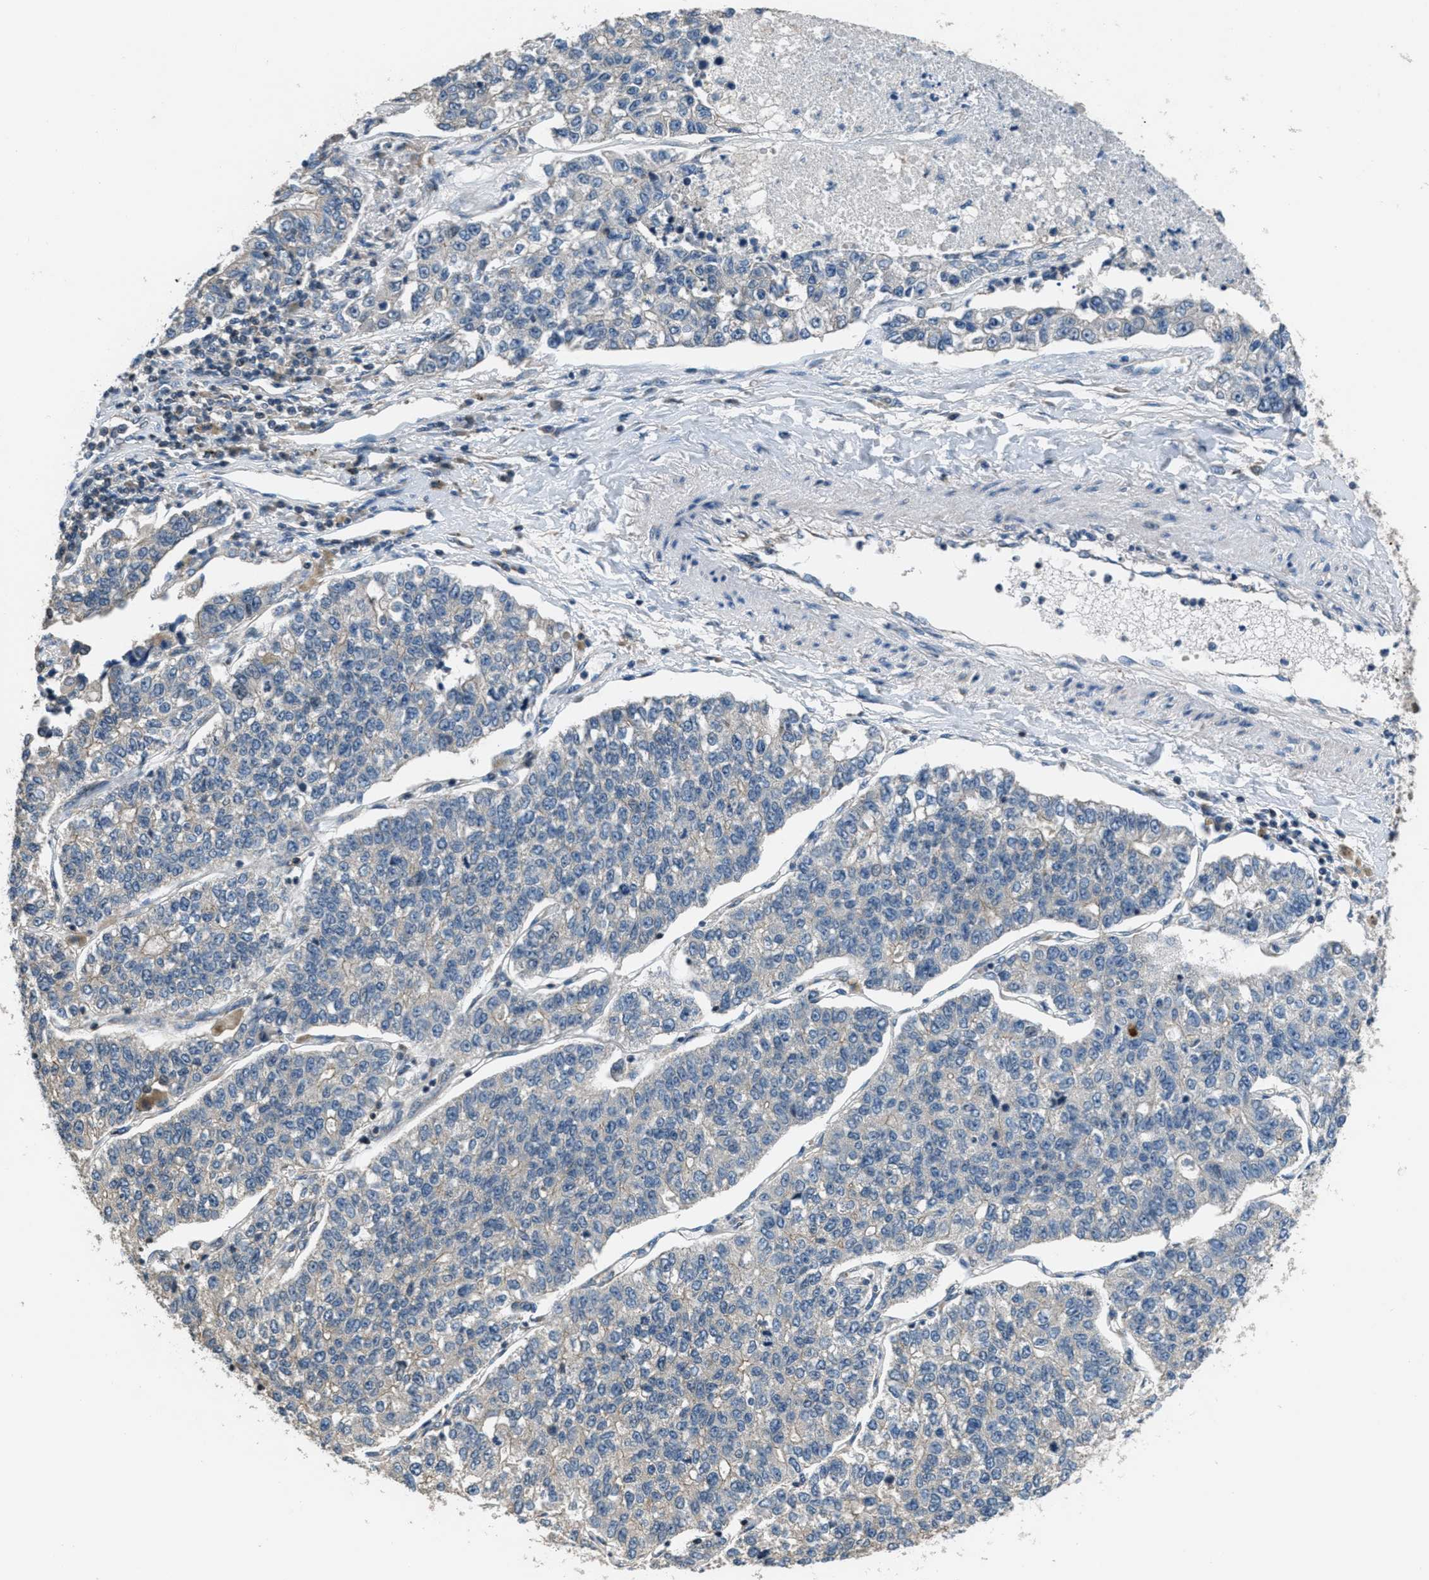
{"staining": {"intensity": "negative", "quantity": "none", "location": "none"}, "tissue": "lung cancer", "cell_type": "Tumor cells", "image_type": "cancer", "snomed": [{"axis": "morphology", "description": "Adenocarcinoma, NOS"}, {"axis": "topography", "description": "Lung"}], "caption": "Tumor cells are negative for brown protein staining in adenocarcinoma (lung).", "gene": "NAT1", "patient": {"sex": "male", "age": 49}}